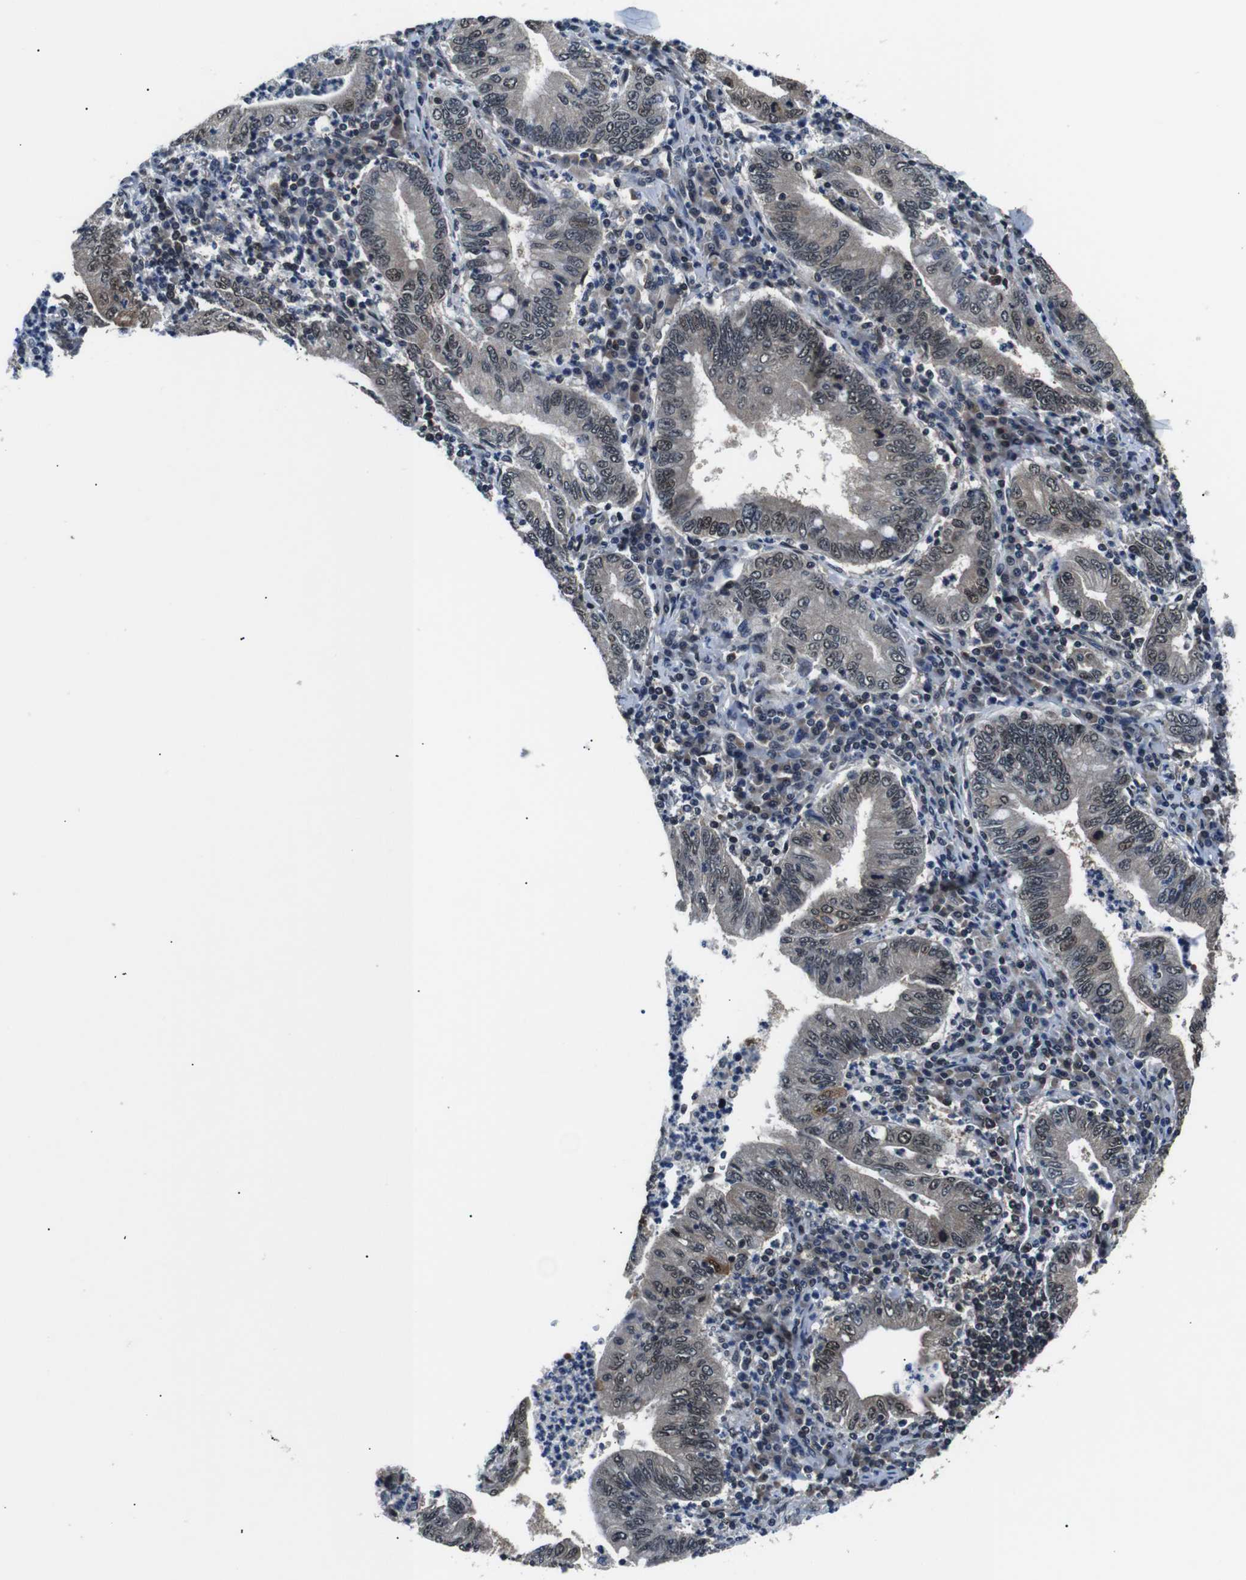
{"staining": {"intensity": "weak", "quantity": ">75%", "location": "cytoplasmic/membranous,nuclear"}, "tissue": "stomach cancer", "cell_type": "Tumor cells", "image_type": "cancer", "snomed": [{"axis": "morphology", "description": "Normal tissue, NOS"}, {"axis": "morphology", "description": "Adenocarcinoma, NOS"}, {"axis": "topography", "description": "Esophagus"}, {"axis": "topography", "description": "Stomach, upper"}, {"axis": "topography", "description": "Peripheral nerve tissue"}], "caption": "The immunohistochemical stain shows weak cytoplasmic/membranous and nuclear staining in tumor cells of stomach adenocarcinoma tissue. (Brightfield microscopy of DAB IHC at high magnification).", "gene": "SKP1", "patient": {"sex": "male", "age": 62}}